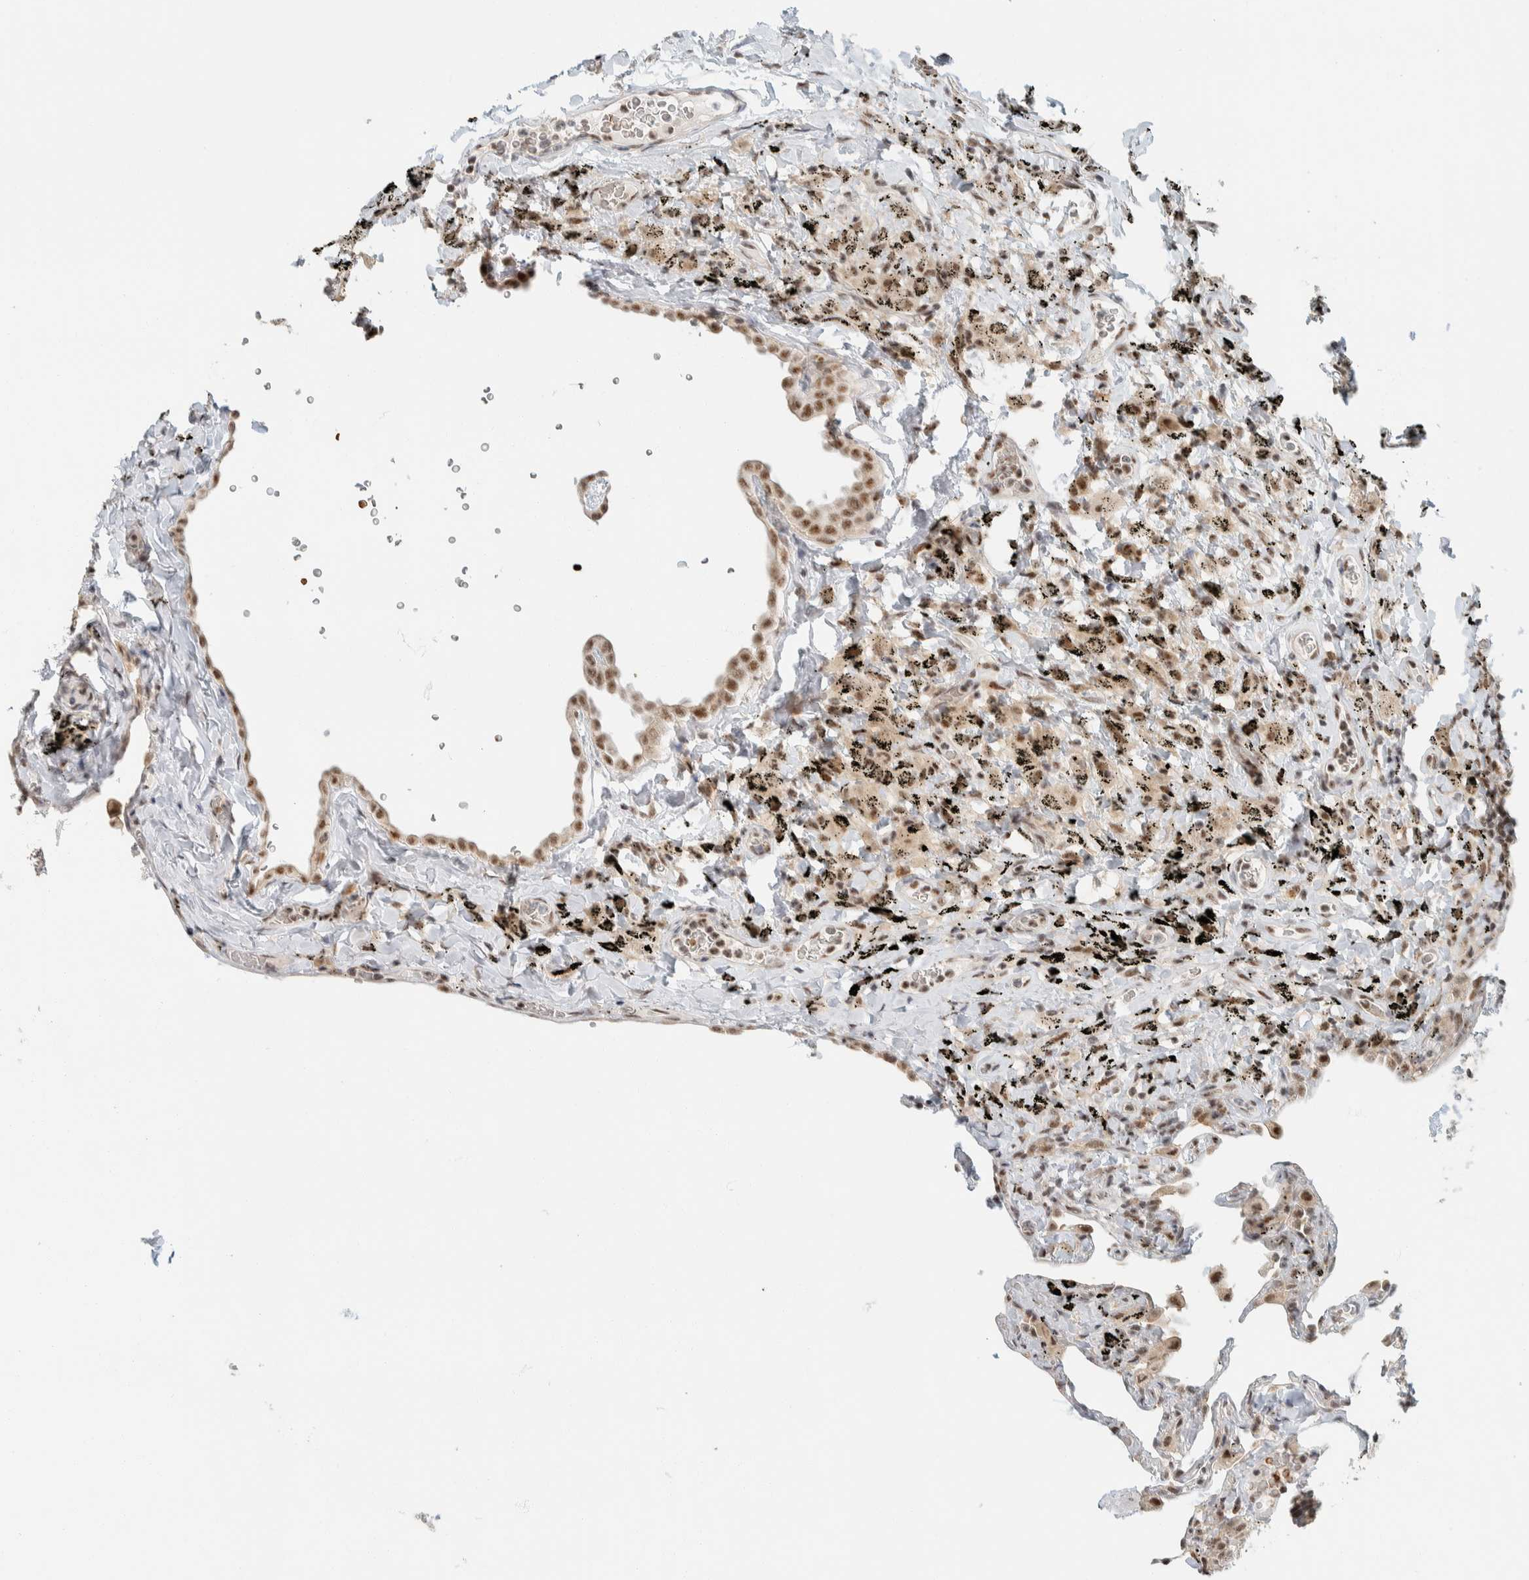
{"staining": {"intensity": "weak", "quantity": "25%-75%", "location": "nuclear"}, "tissue": "lung", "cell_type": "Alveolar cells", "image_type": "normal", "snomed": [{"axis": "morphology", "description": "Normal tissue, NOS"}, {"axis": "topography", "description": "Lung"}], "caption": "Lung stained for a protein demonstrates weak nuclear positivity in alveolar cells.", "gene": "ZBTB2", "patient": {"sex": "male", "age": 59}}